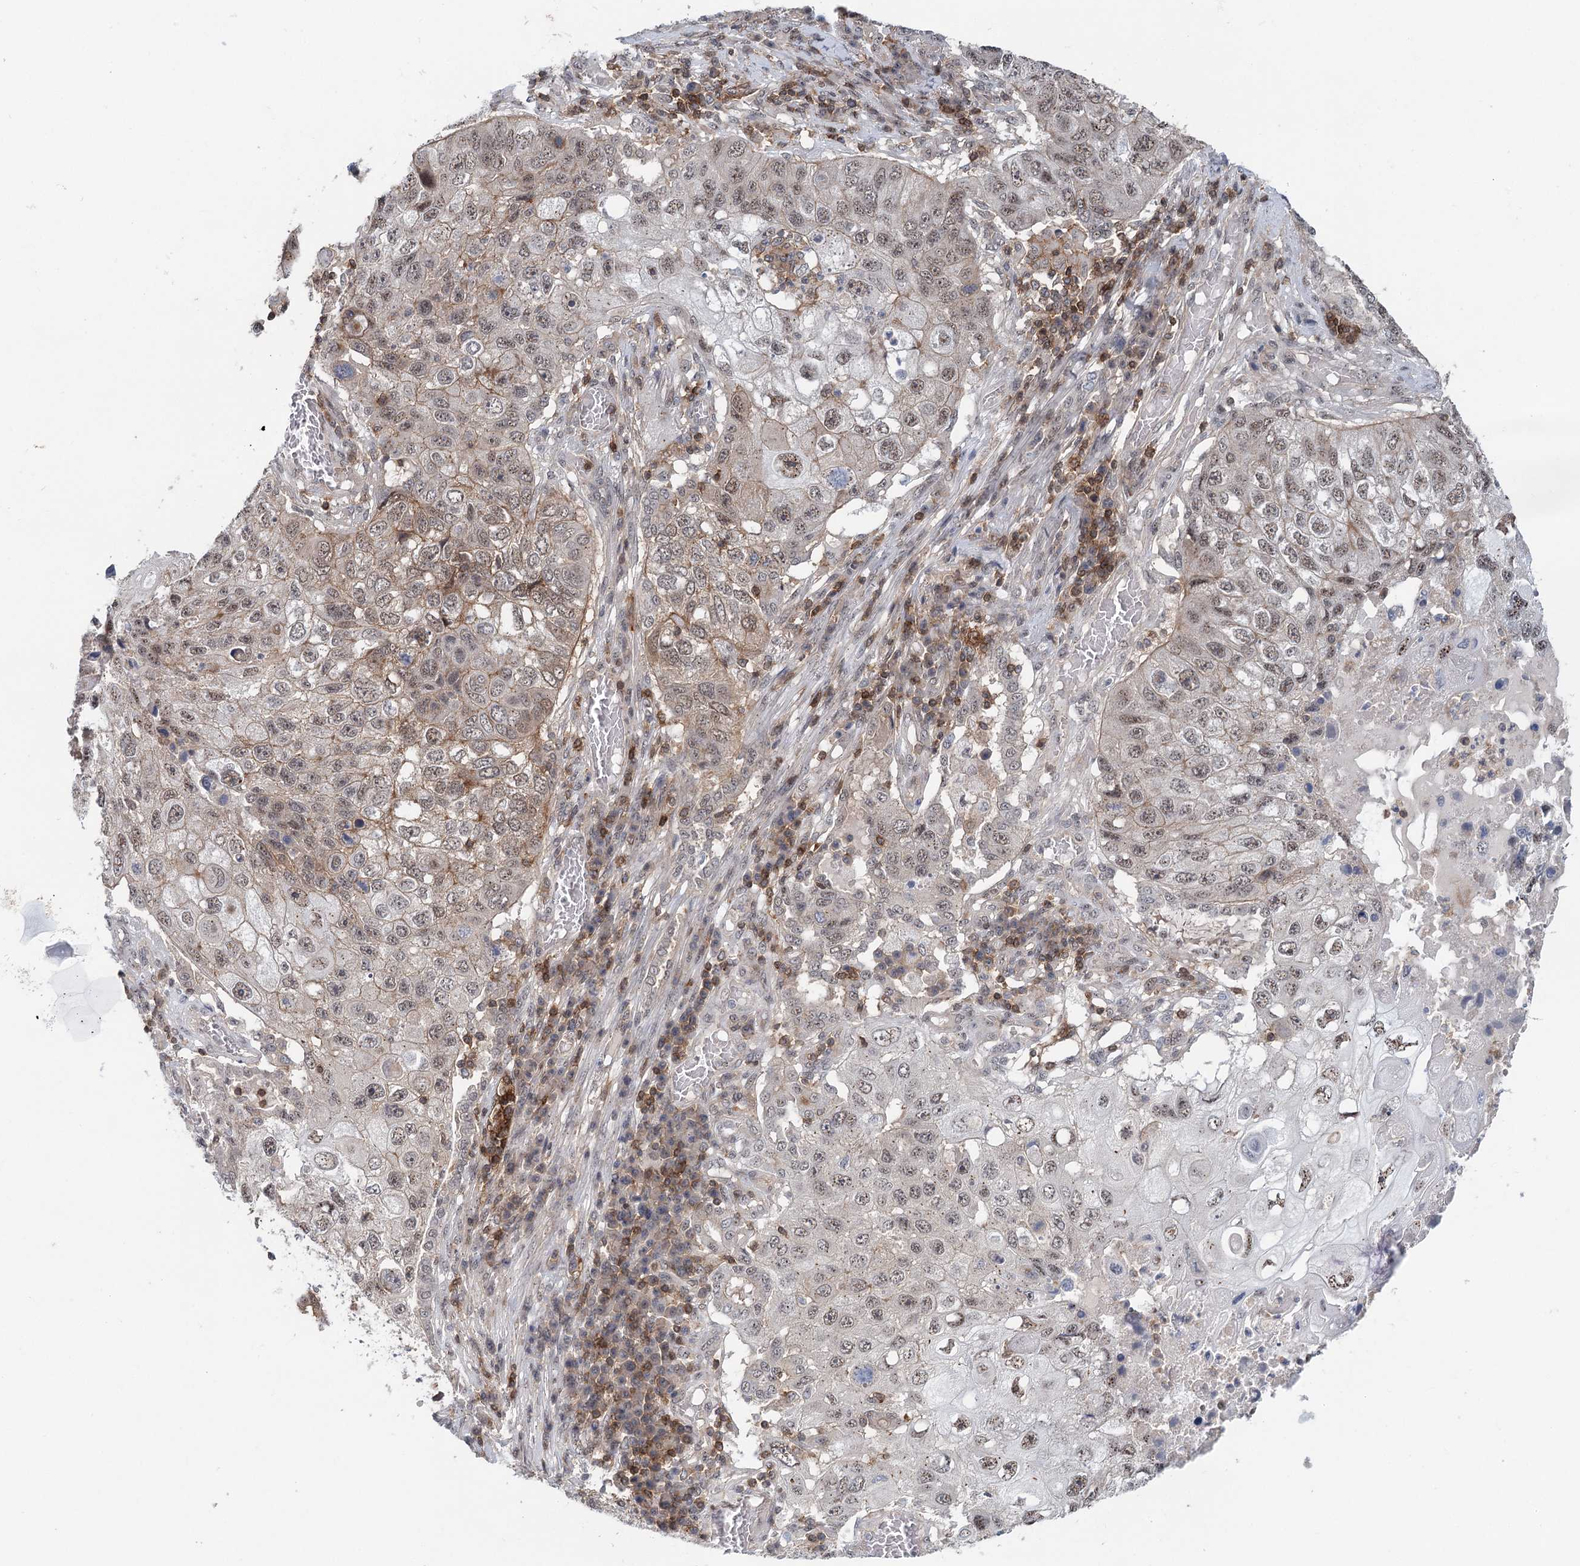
{"staining": {"intensity": "weak", "quantity": ">75%", "location": "nuclear"}, "tissue": "lung cancer", "cell_type": "Tumor cells", "image_type": "cancer", "snomed": [{"axis": "morphology", "description": "Squamous cell carcinoma, NOS"}, {"axis": "topography", "description": "Lung"}], "caption": "This histopathology image exhibits immunohistochemistry (IHC) staining of human lung squamous cell carcinoma, with low weak nuclear positivity in about >75% of tumor cells.", "gene": "CDC42SE2", "patient": {"sex": "male", "age": 61}}